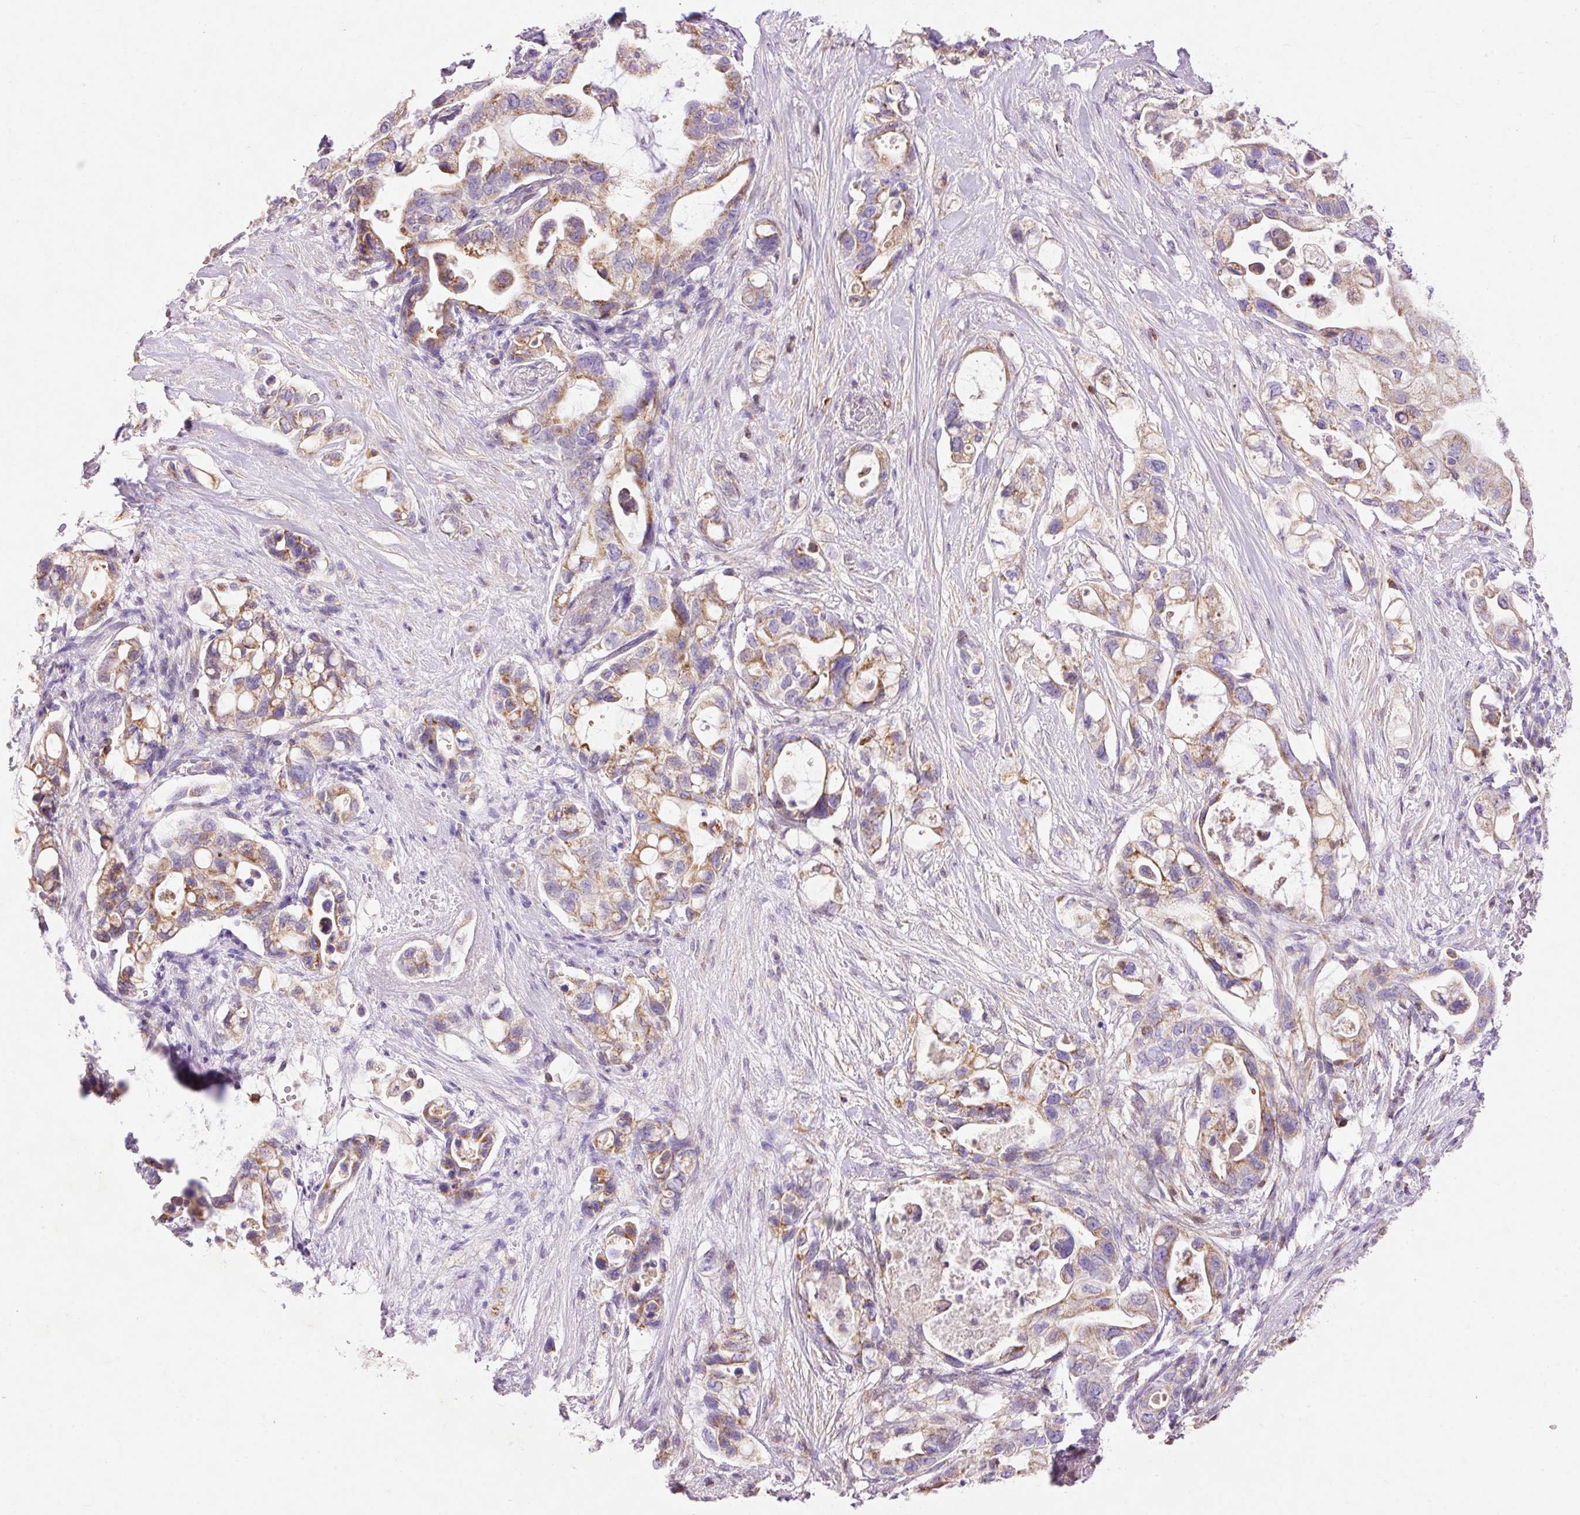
{"staining": {"intensity": "moderate", "quantity": ">75%", "location": "cytoplasmic/membranous"}, "tissue": "pancreatic cancer", "cell_type": "Tumor cells", "image_type": "cancer", "snomed": [{"axis": "morphology", "description": "Adenocarcinoma, NOS"}, {"axis": "topography", "description": "Pancreas"}], "caption": "The immunohistochemical stain highlights moderate cytoplasmic/membranous expression in tumor cells of pancreatic adenocarcinoma tissue.", "gene": "IMMT", "patient": {"sex": "female", "age": 72}}